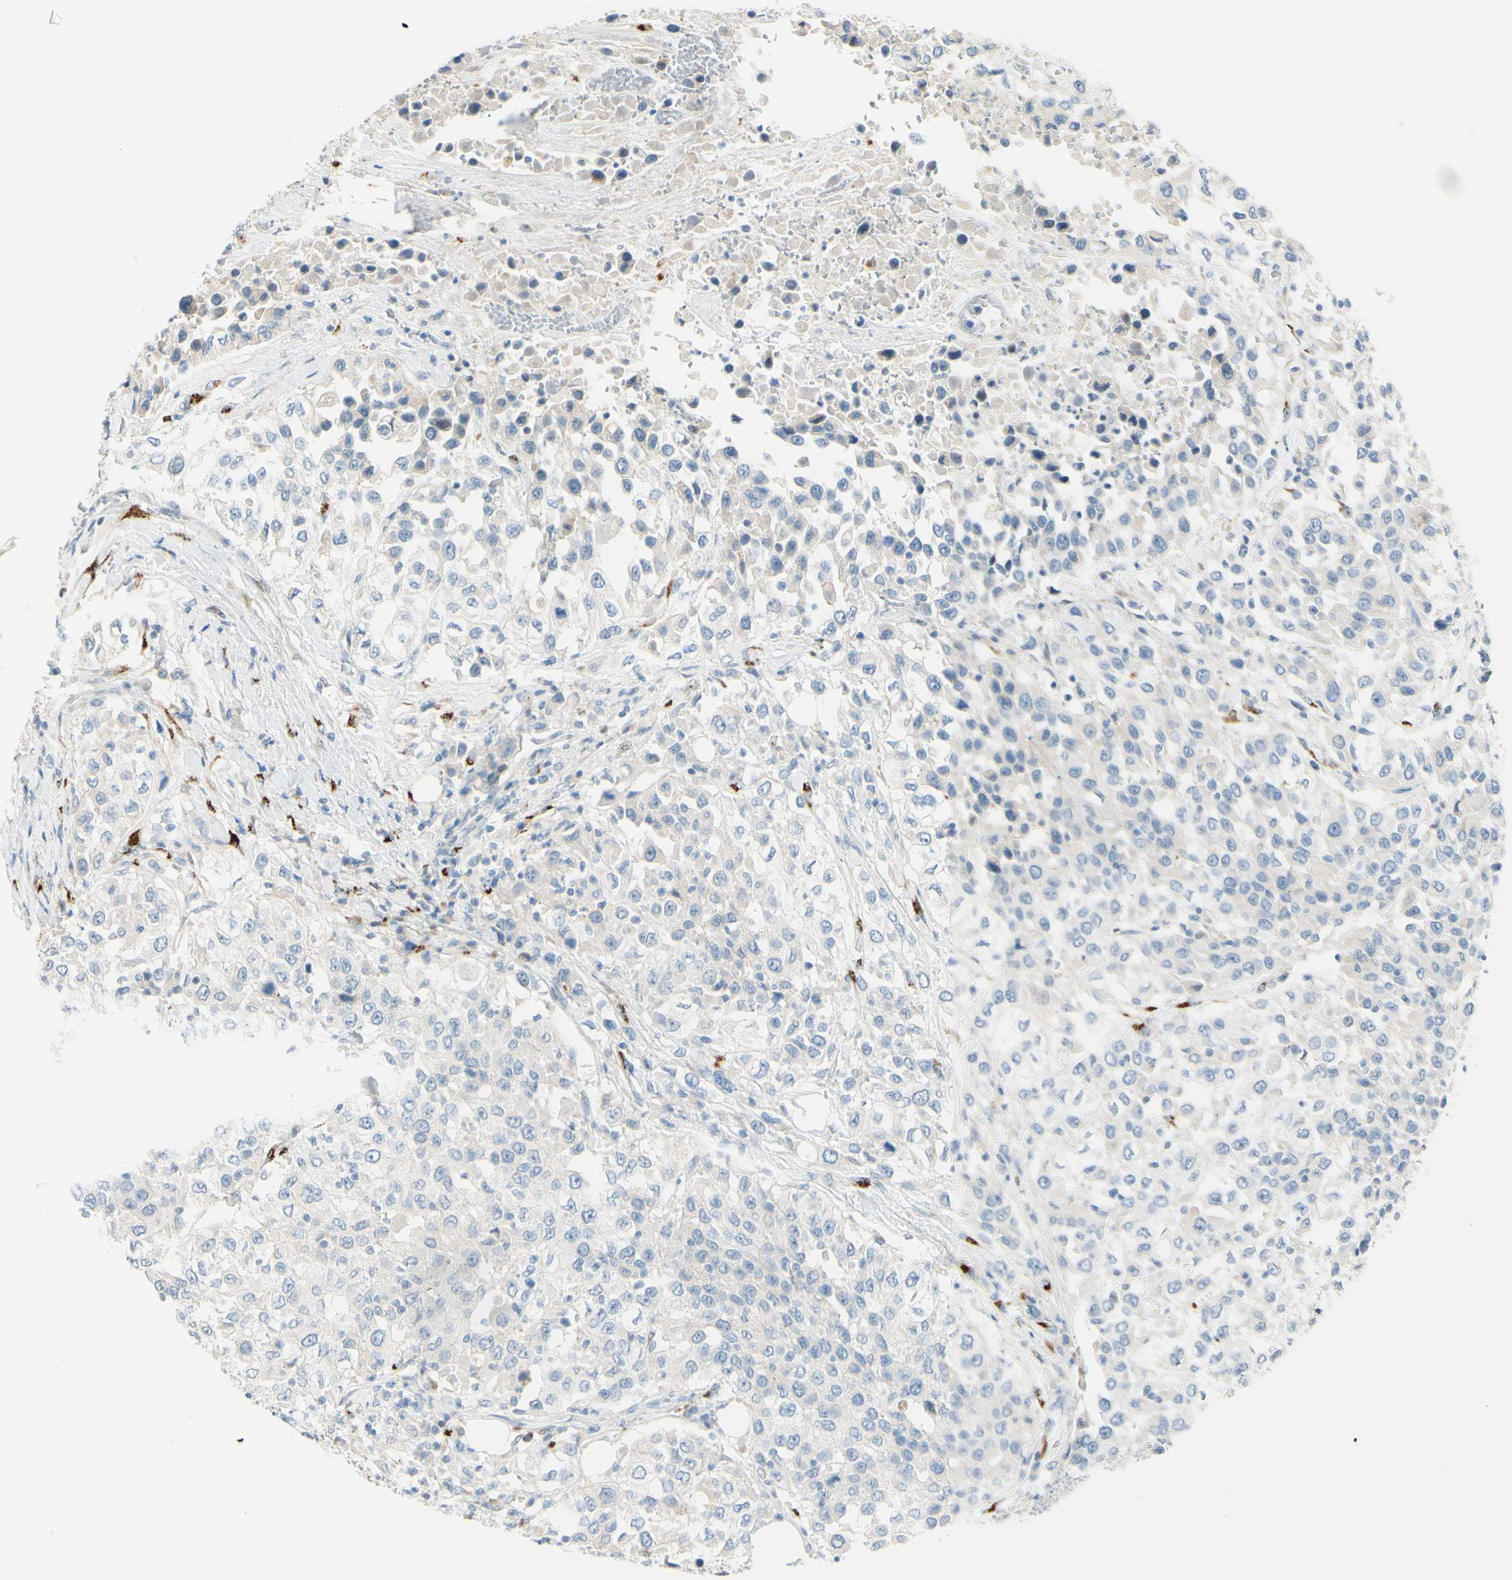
{"staining": {"intensity": "moderate", "quantity": "<25%", "location": "cytoplasmic/membranous"}, "tissue": "urothelial cancer", "cell_type": "Tumor cells", "image_type": "cancer", "snomed": [{"axis": "morphology", "description": "Urothelial carcinoma, High grade"}, {"axis": "topography", "description": "Urinary bladder"}], "caption": "The immunohistochemical stain shows moderate cytoplasmic/membranous staining in tumor cells of urothelial cancer tissue.", "gene": "GALNT5", "patient": {"sex": "female", "age": 80}}